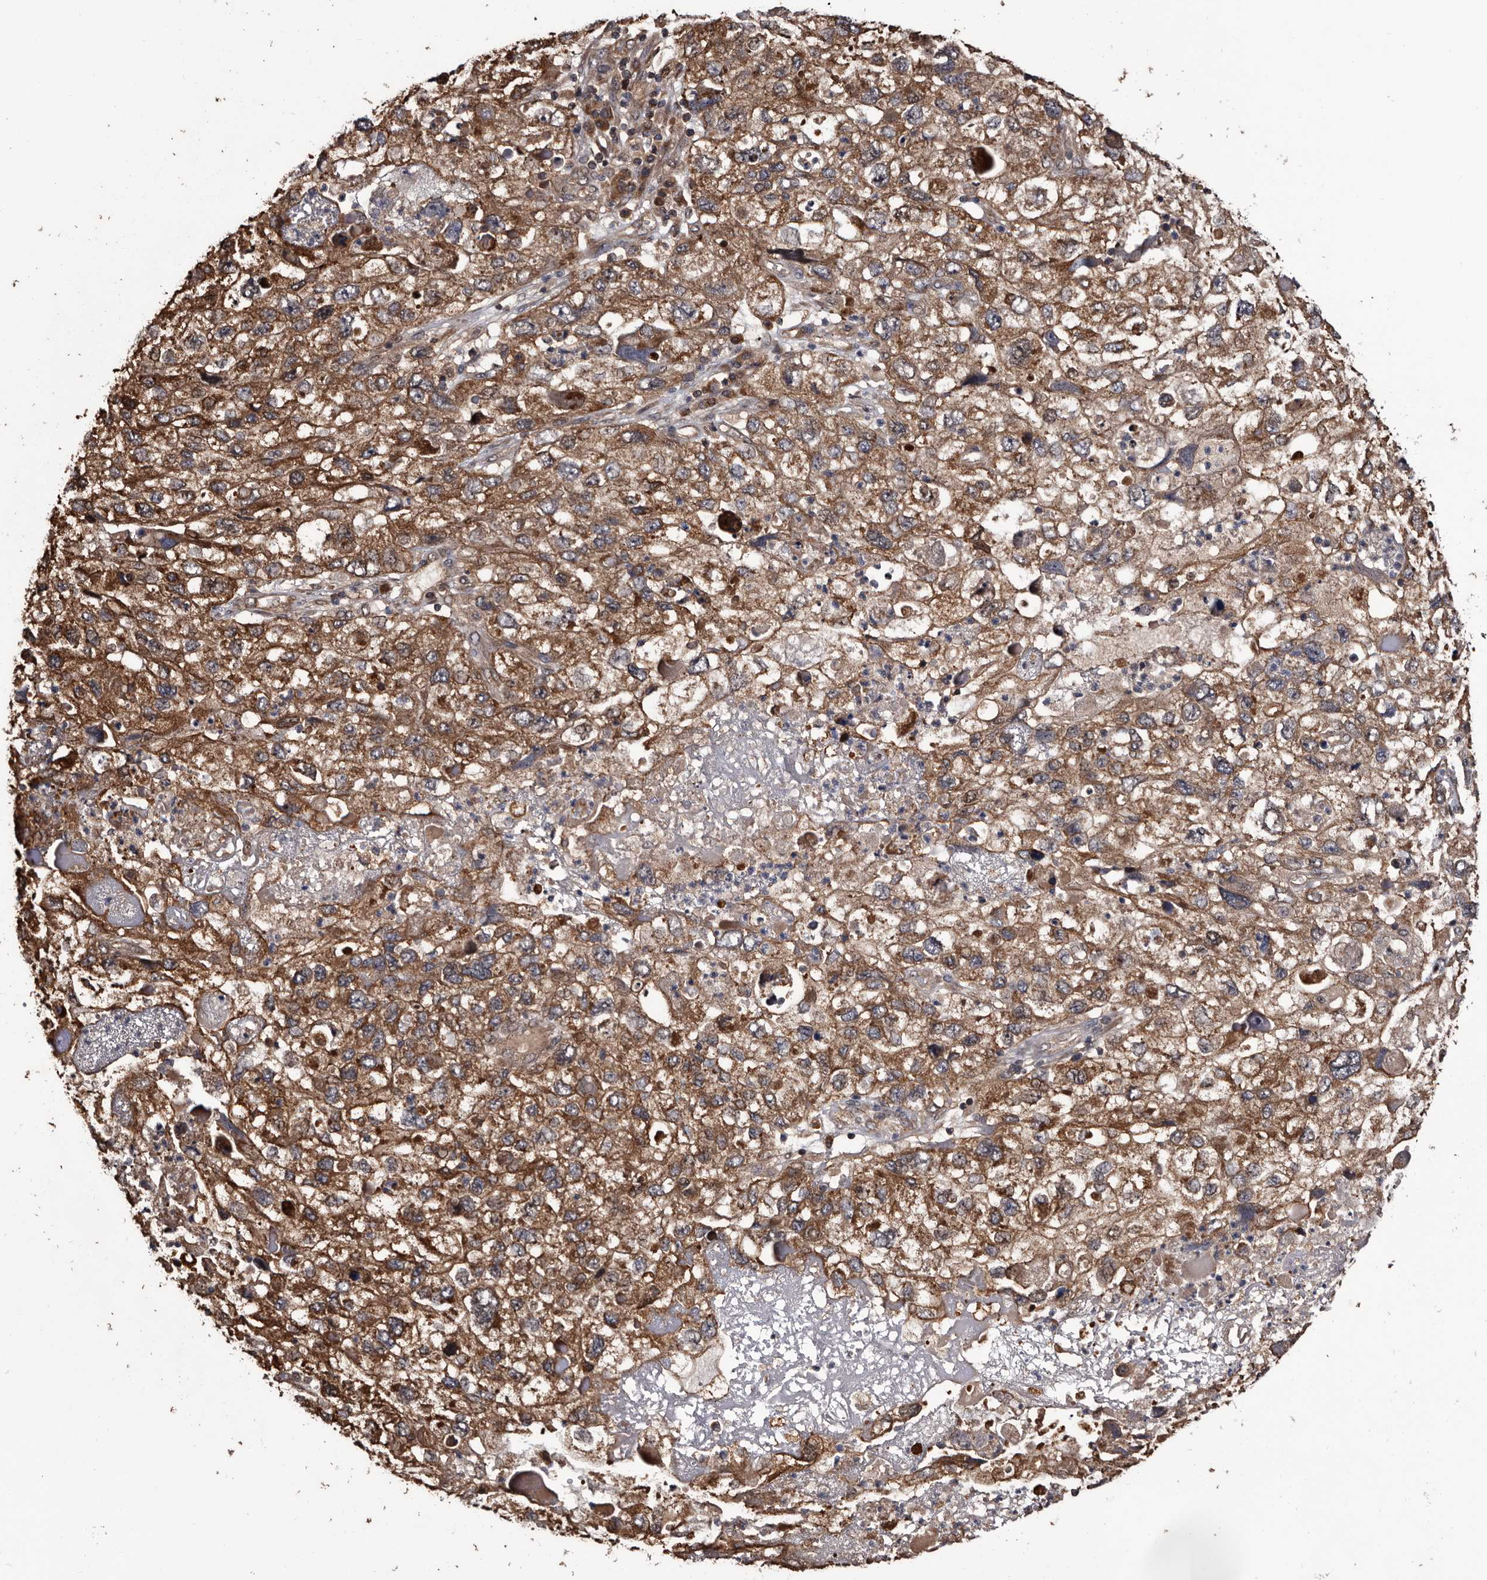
{"staining": {"intensity": "moderate", "quantity": ">75%", "location": "cytoplasmic/membranous"}, "tissue": "endometrial cancer", "cell_type": "Tumor cells", "image_type": "cancer", "snomed": [{"axis": "morphology", "description": "Adenocarcinoma, NOS"}, {"axis": "topography", "description": "Endometrium"}], "caption": "This image shows IHC staining of endometrial adenocarcinoma, with medium moderate cytoplasmic/membranous staining in about >75% of tumor cells.", "gene": "TTI2", "patient": {"sex": "female", "age": 49}}